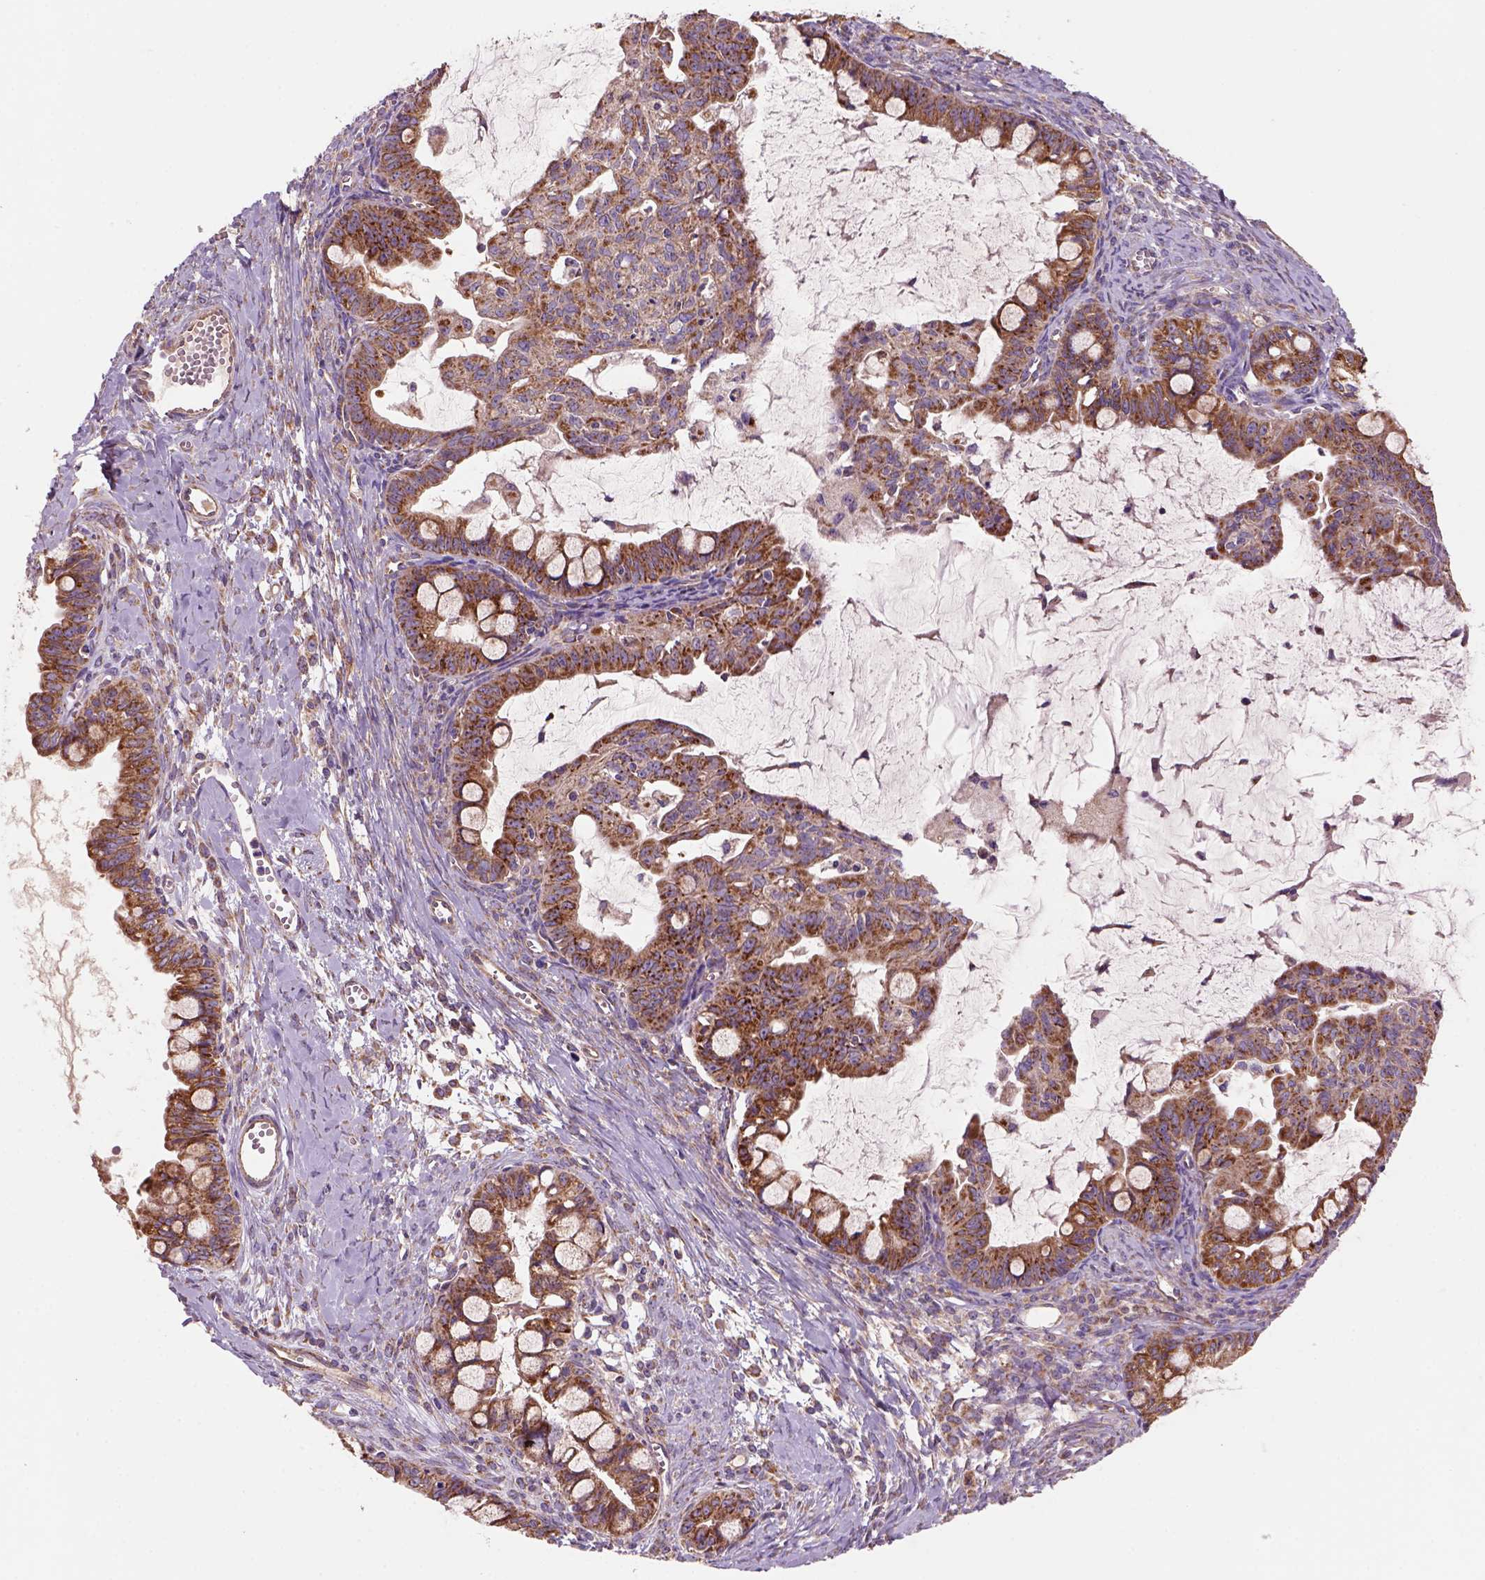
{"staining": {"intensity": "strong", "quantity": "25%-75%", "location": "cytoplasmic/membranous"}, "tissue": "ovarian cancer", "cell_type": "Tumor cells", "image_type": "cancer", "snomed": [{"axis": "morphology", "description": "Cystadenocarcinoma, mucinous, NOS"}, {"axis": "topography", "description": "Ovary"}], "caption": "A micrograph of human ovarian cancer stained for a protein shows strong cytoplasmic/membranous brown staining in tumor cells.", "gene": "WARS2", "patient": {"sex": "female", "age": 63}}